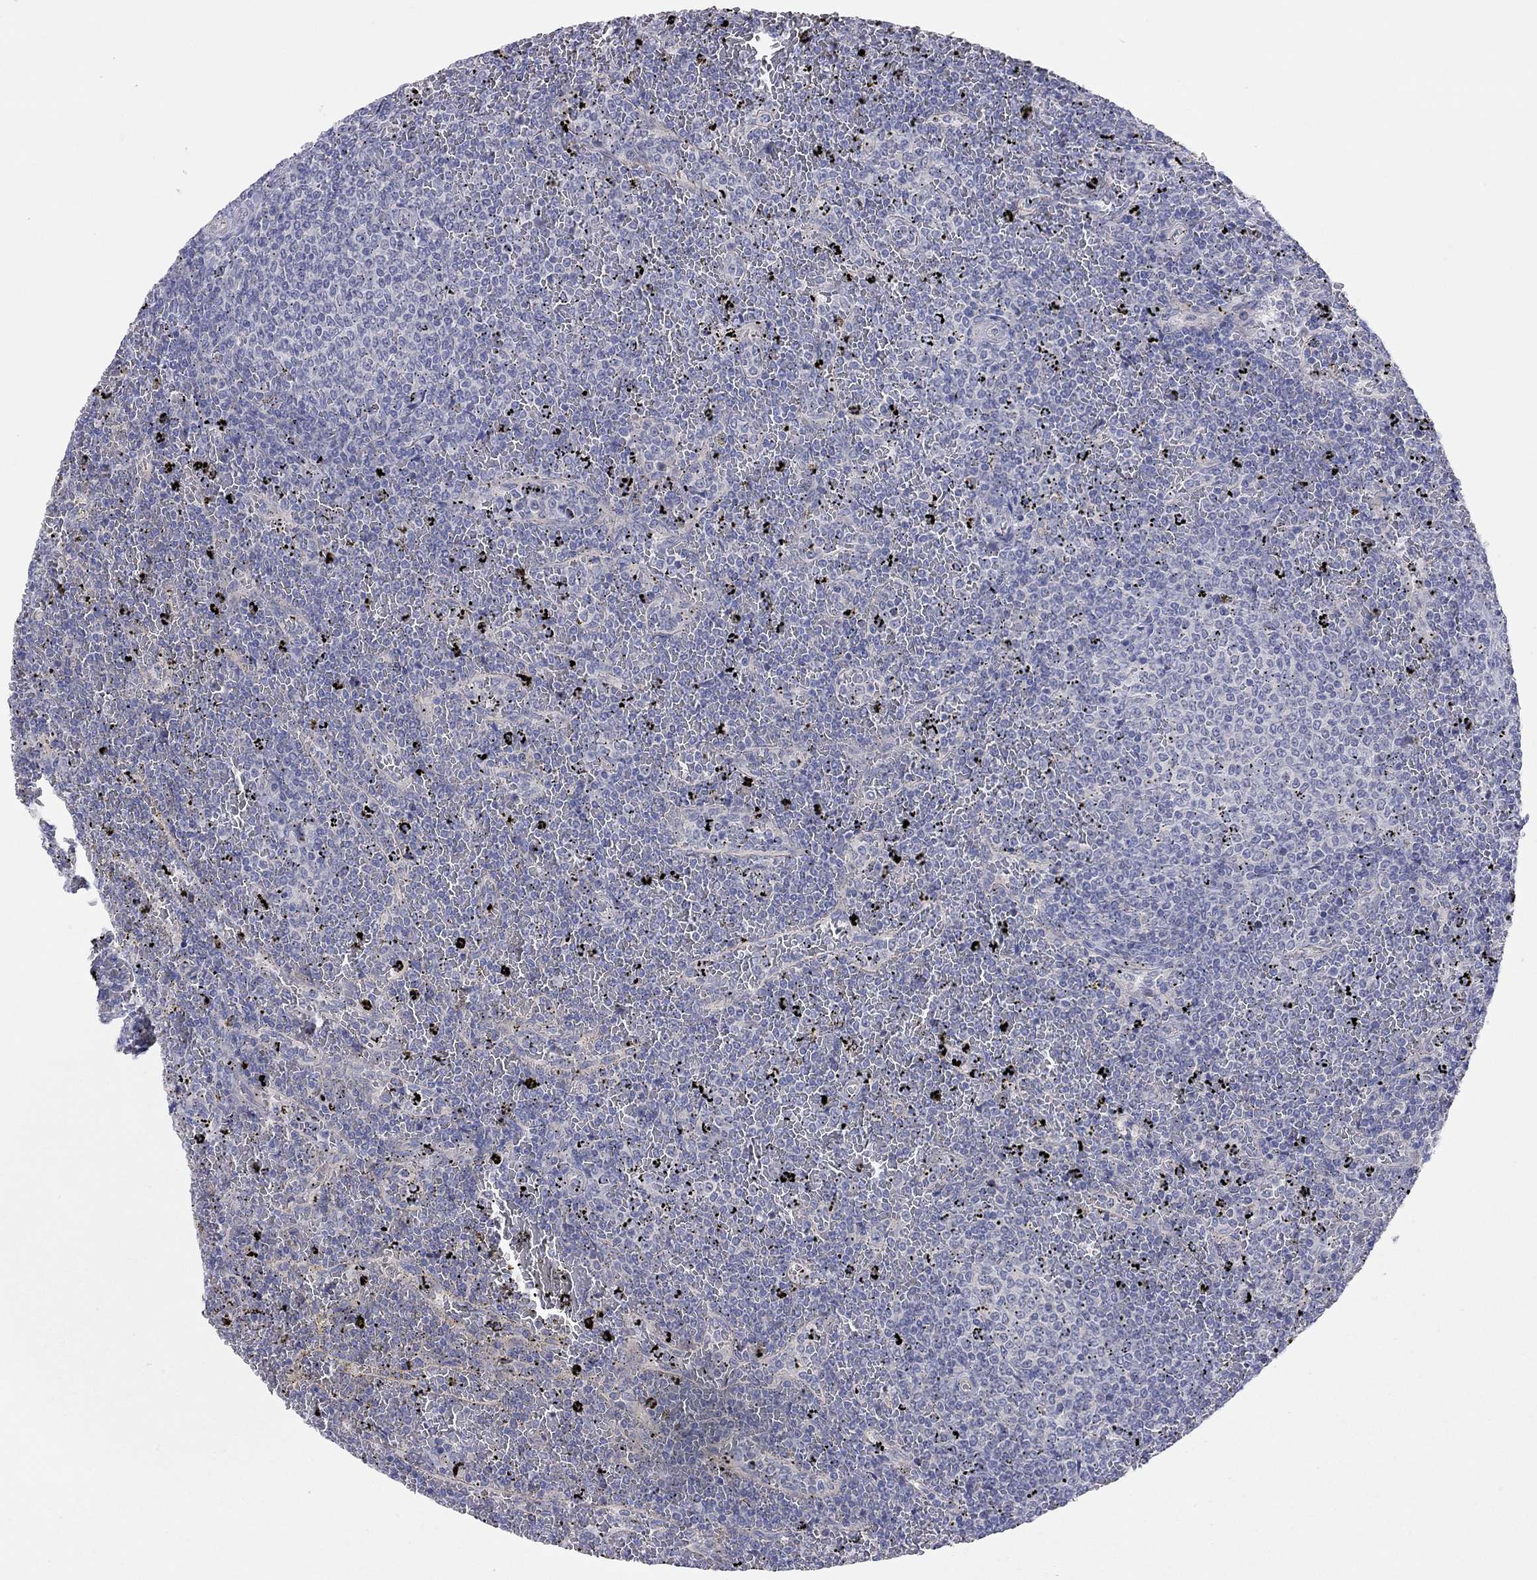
{"staining": {"intensity": "negative", "quantity": "none", "location": "none"}, "tissue": "lymphoma", "cell_type": "Tumor cells", "image_type": "cancer", "snomed": [{"axis": "morphology", "description": "Malignant lymphoma, non-Hodgkin's type, Low grade"}, {"axis": "topography", "description": "Spleen"}], "caption": "Immunohistochemistry histopathology image of human lymphoma stained for a protein (brown), which demonstrates no expression in tumor cells.", "gene": "KCNB1", "patient": {"sex": "female", "age": 77}}